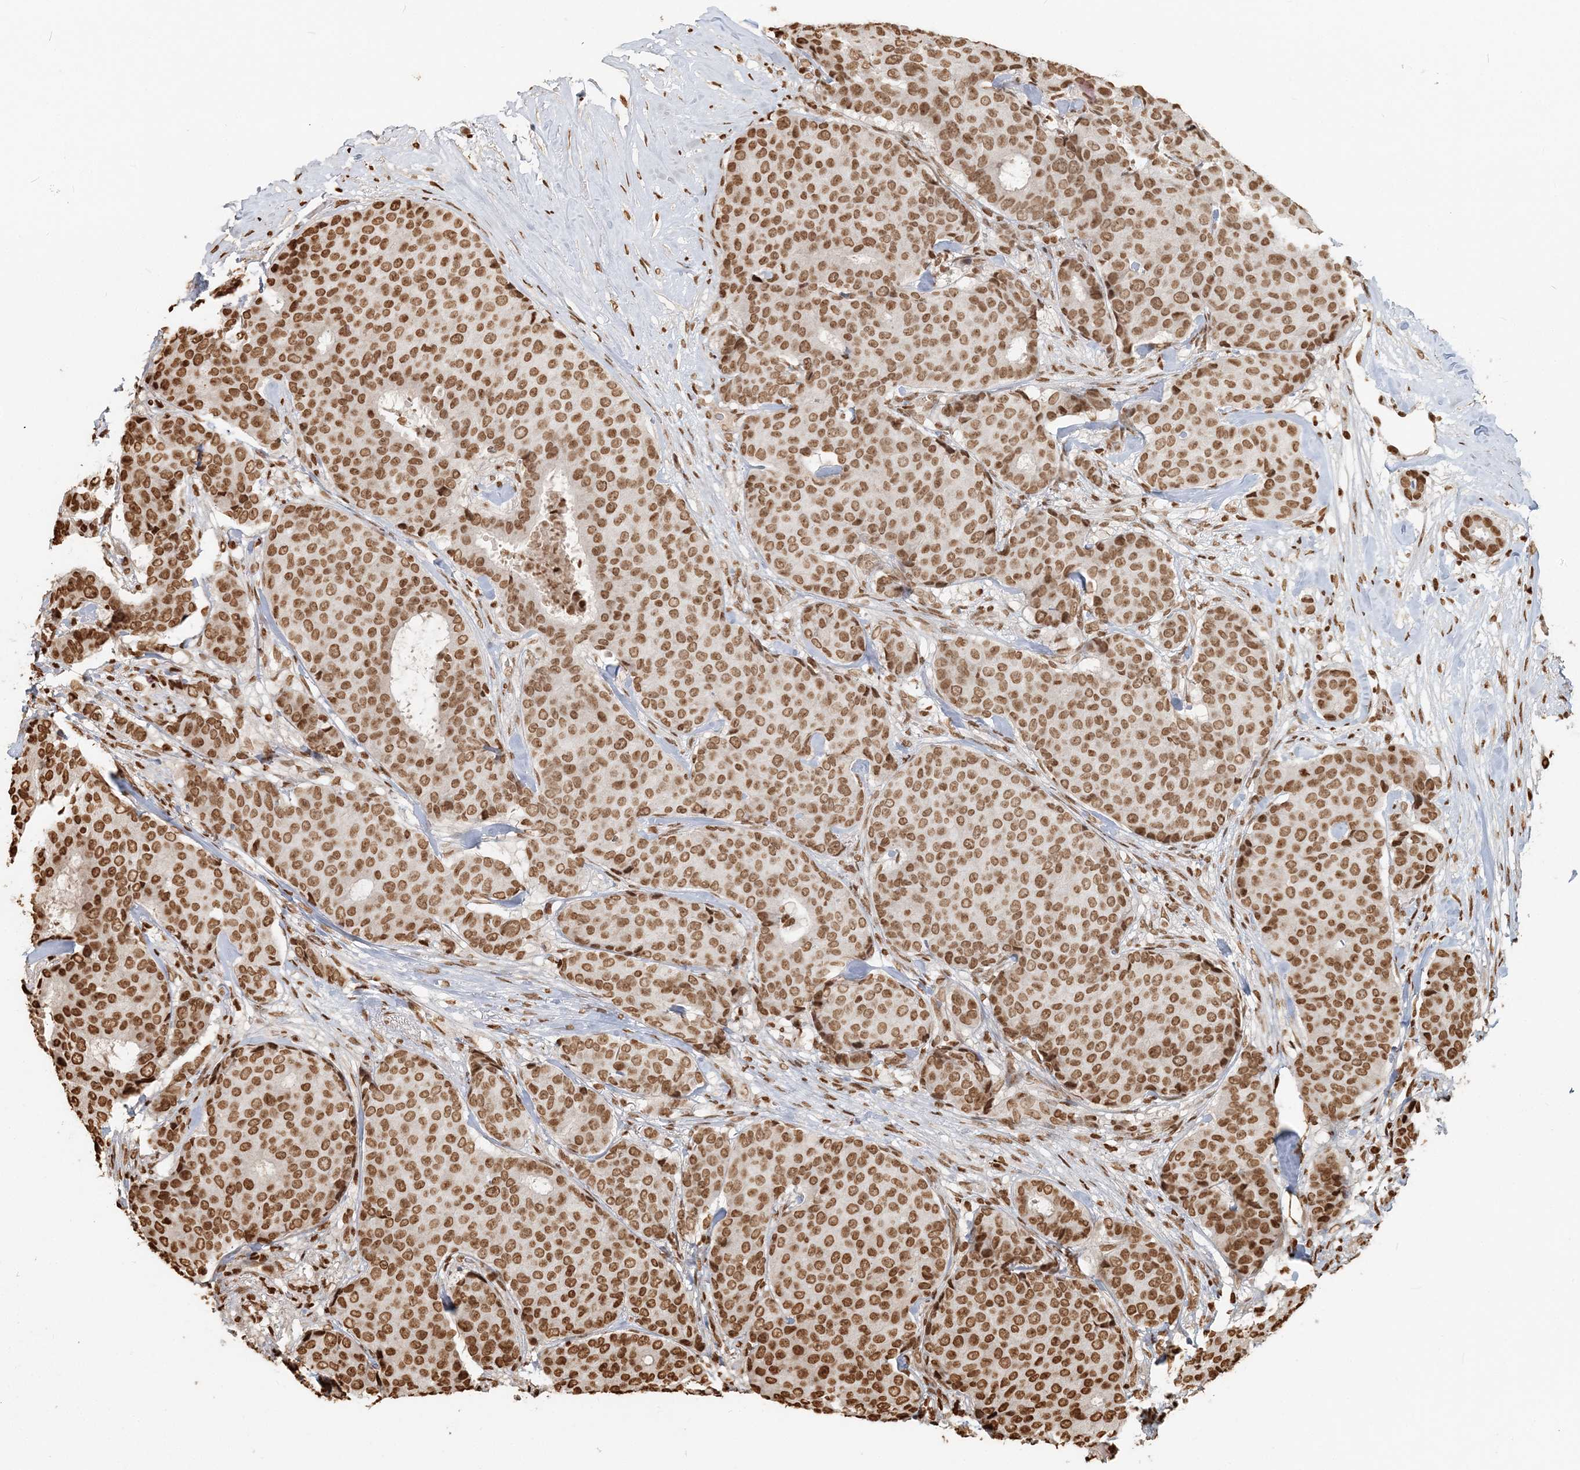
{"staining": {"intensity": "moderate", "quantity": ">75%", "location": "nuclear"}, "tissue": "breast cancer", "cell_type": "Tumor cells", "image_type": "cancer", "snomed": [{"axis": "morphology", "description": "Duct carcinoma"}, {"axis": "topography", "description": "Breast"}], "caption": "High-magnification brightfield microscopy of invasive ductal carcinoma (breast) stained with DAB (brown) and counterstained with hematoxylin (blue). tumor cells exhibit moderate nuclear expression is present in approximately>75% of cells.", "gene": "H3-3B", "patient": {"sex": "female", "age": 75}}